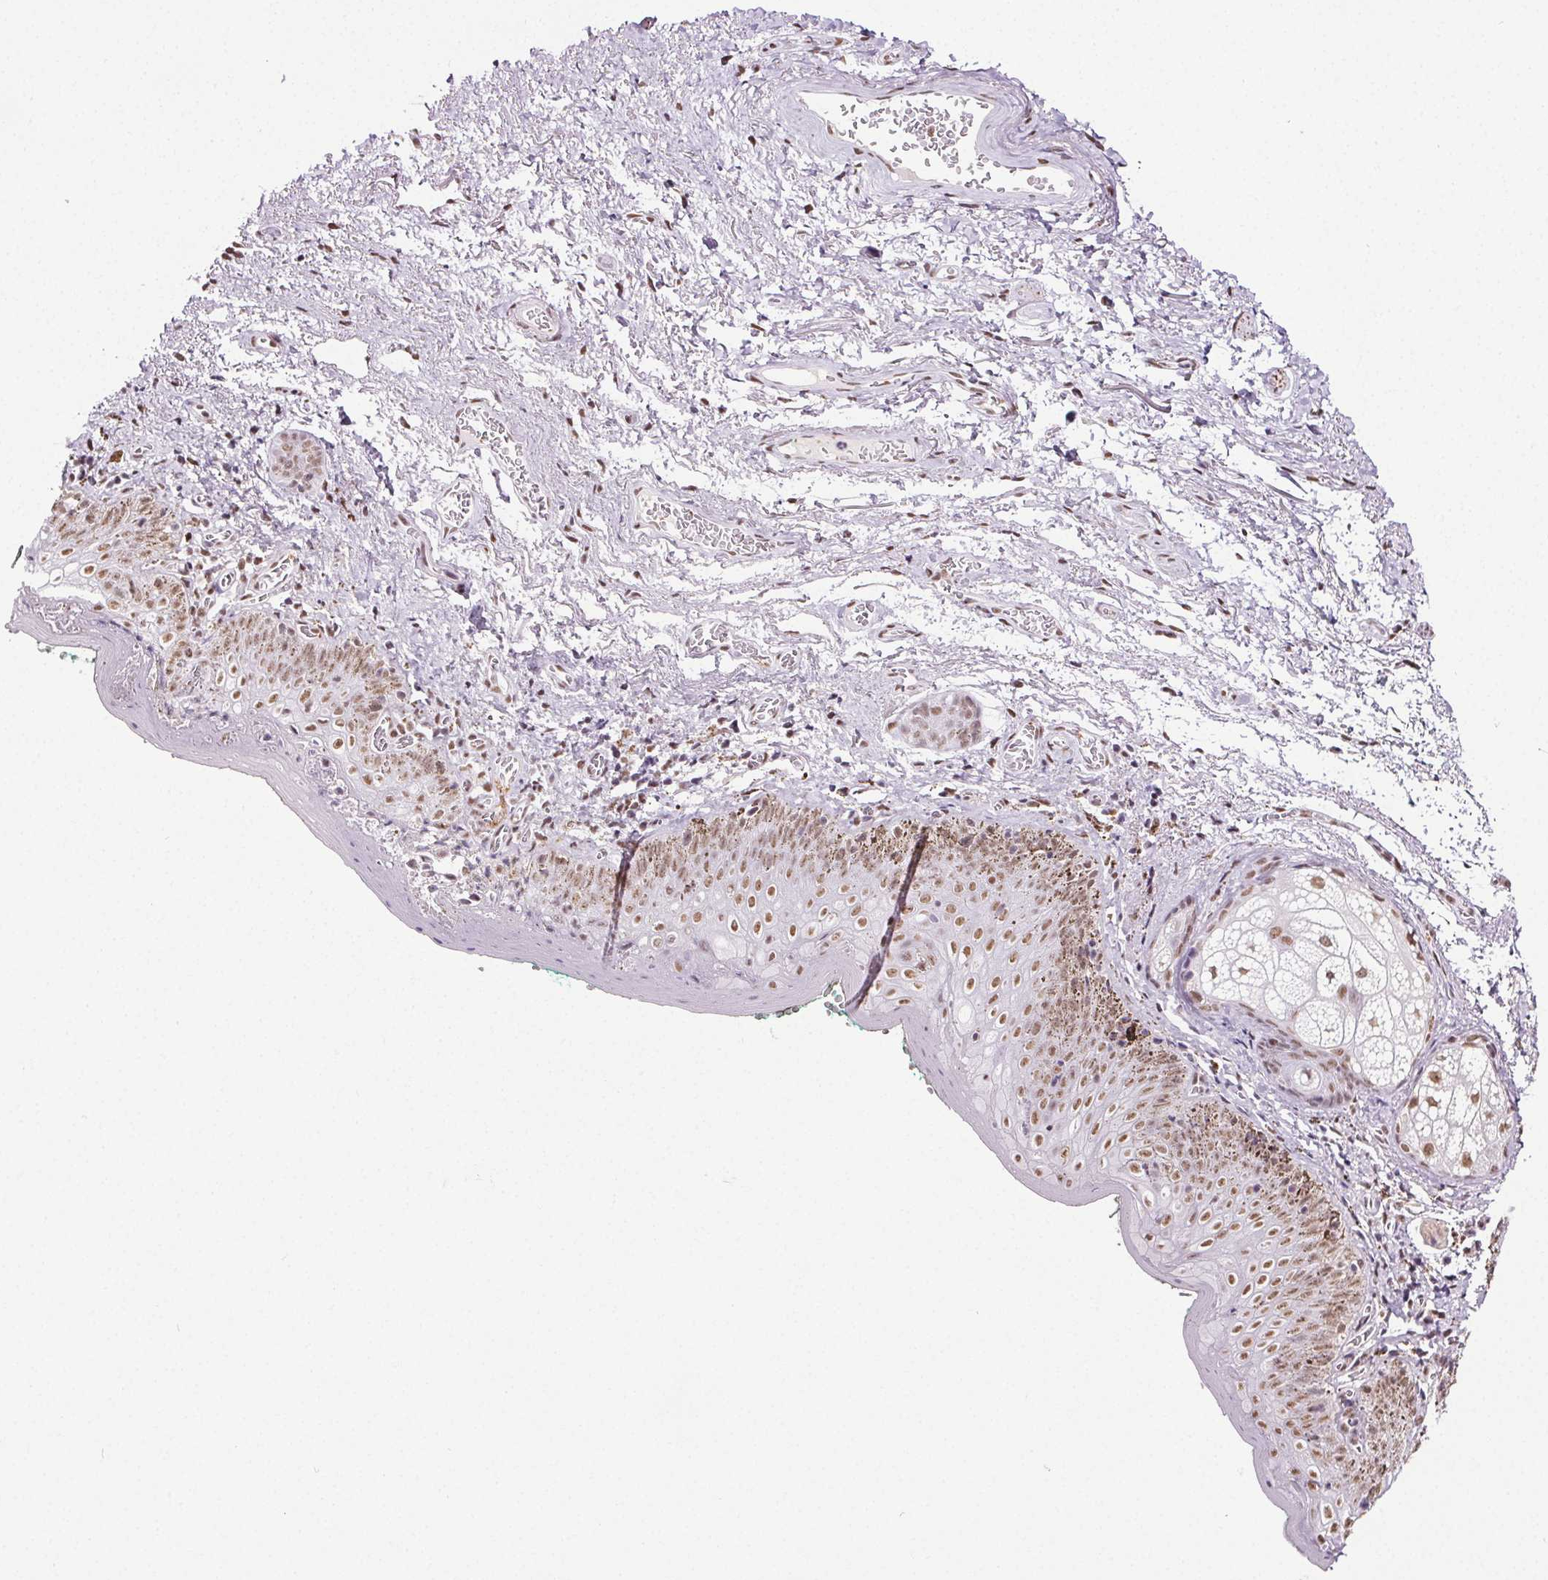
{"staining": {"intensity": "moderate", "quantity": ">75%", "location": "nuclear"}, "tissue": "vagina", "cell_type": "Squamous epithelial cells", "image_type": "normal", "snomed": [{"axis": "morphology", "description": "Normal tissue, NOS"}, {"axis": "topography", "description": "Vulva"}, {"axis": "topography", "description": "Vagina"}, {"axis": "topography", "description": "Peripheral nerve tissue"}], "caption": "Brown immunohistochemical staining in normal human vagina displays moderate nuclear staining in approximately >75% of squamous epithelial cells.", "gene": "GP6", "patient": {"sex": "female", "age": 66}}